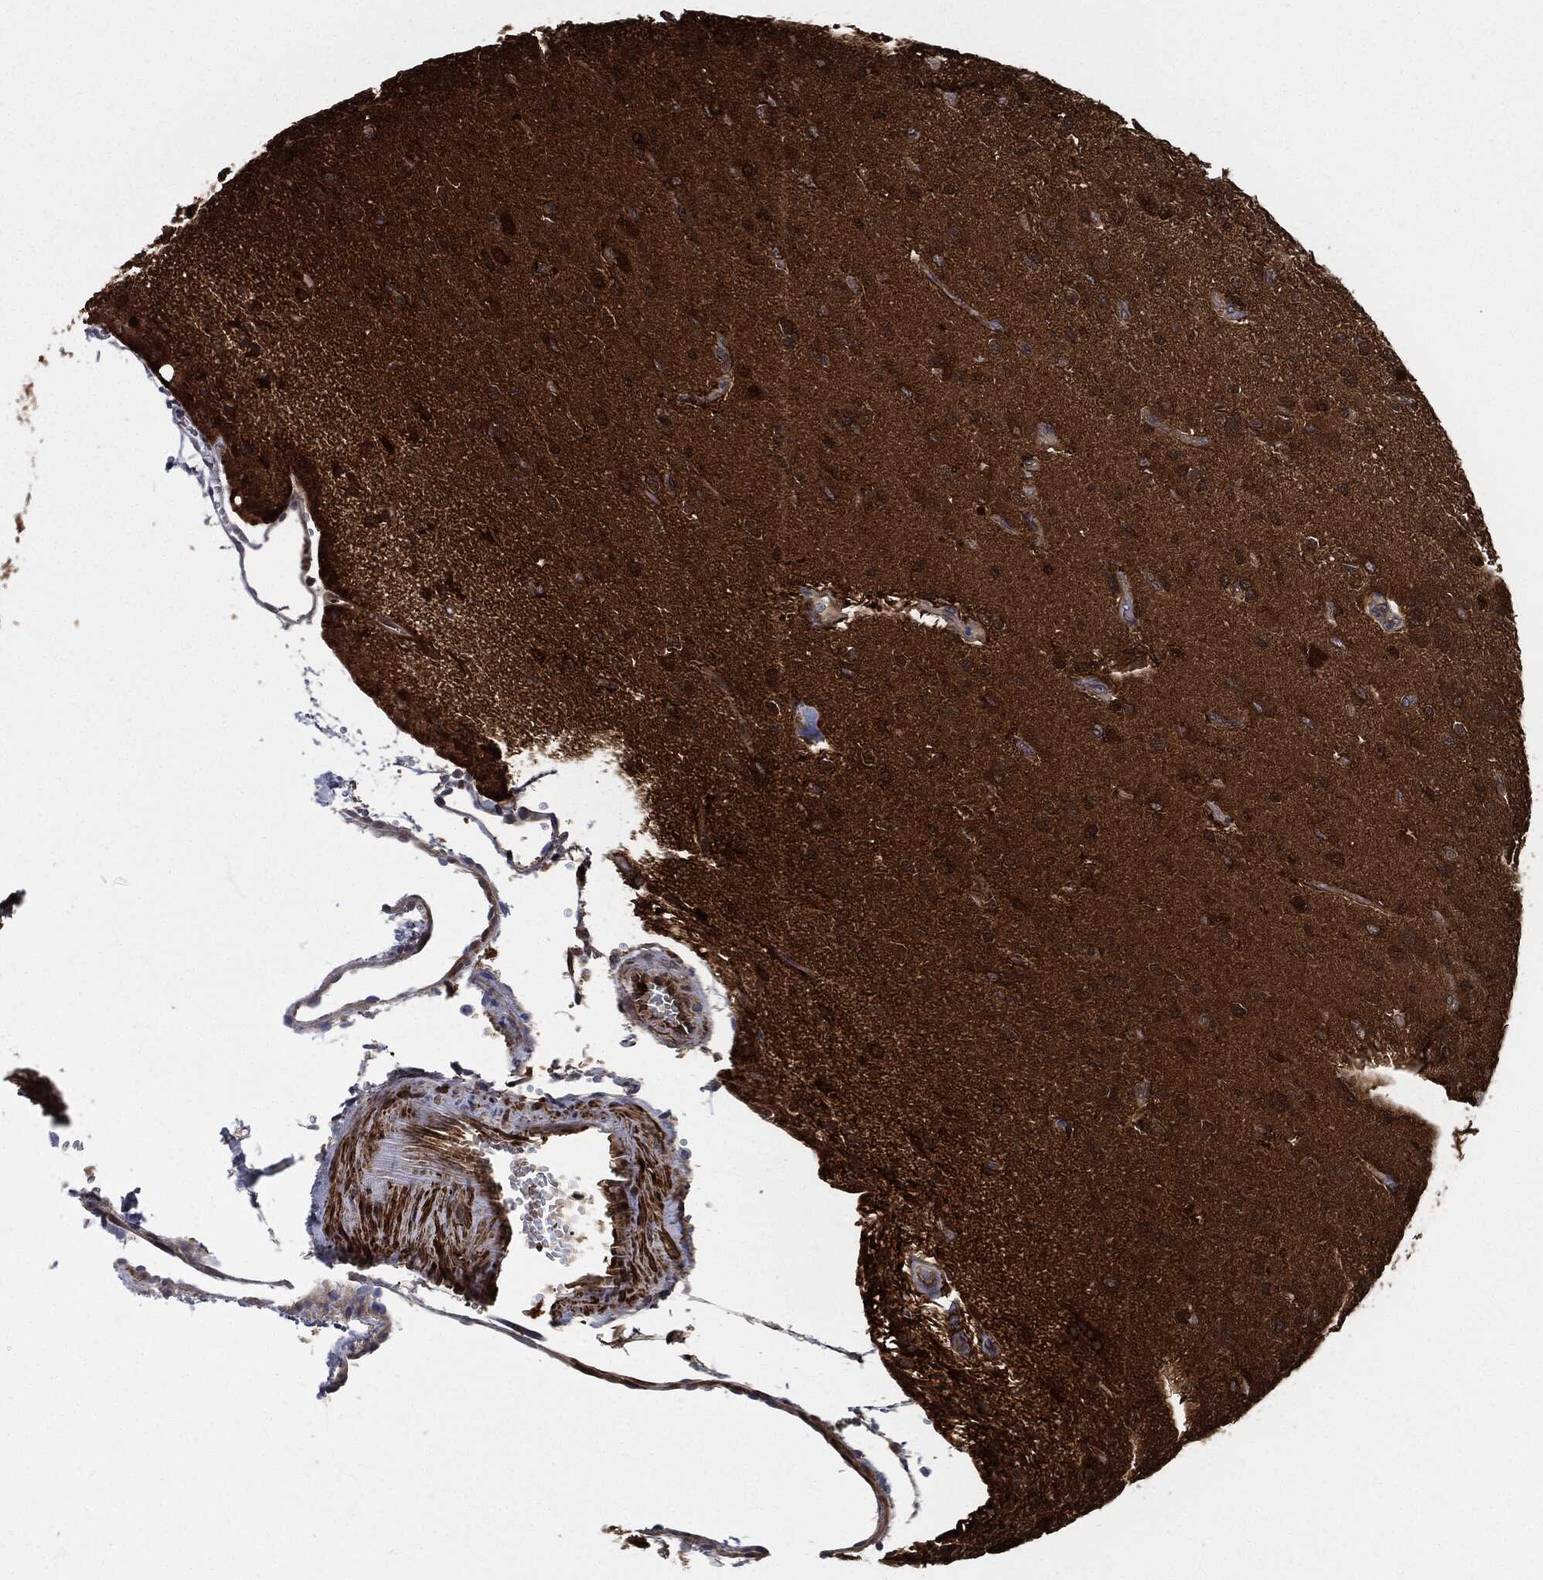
{"staining": {"intensity": "moderate", "quantity": ">75%", "location": "cytoplasmic/membranous"}, "tissue": "glioma", "cell_type": "Tumor cells", "image_type": "cancer", "snomed": [{"axis": "morphology", "description": "Glioma, malignant, High grade"}, {"axis": "topography", "description": "Brain"}], "caption": "Immunohistochemical staining of human malignant glioma (high-grade) shows medium levels of moderate cytoplasmic/membranous protein staining in about >75% of tumor cells.", "gene": "PRDX2", "patient": {"sex": "male", "age": 56}}